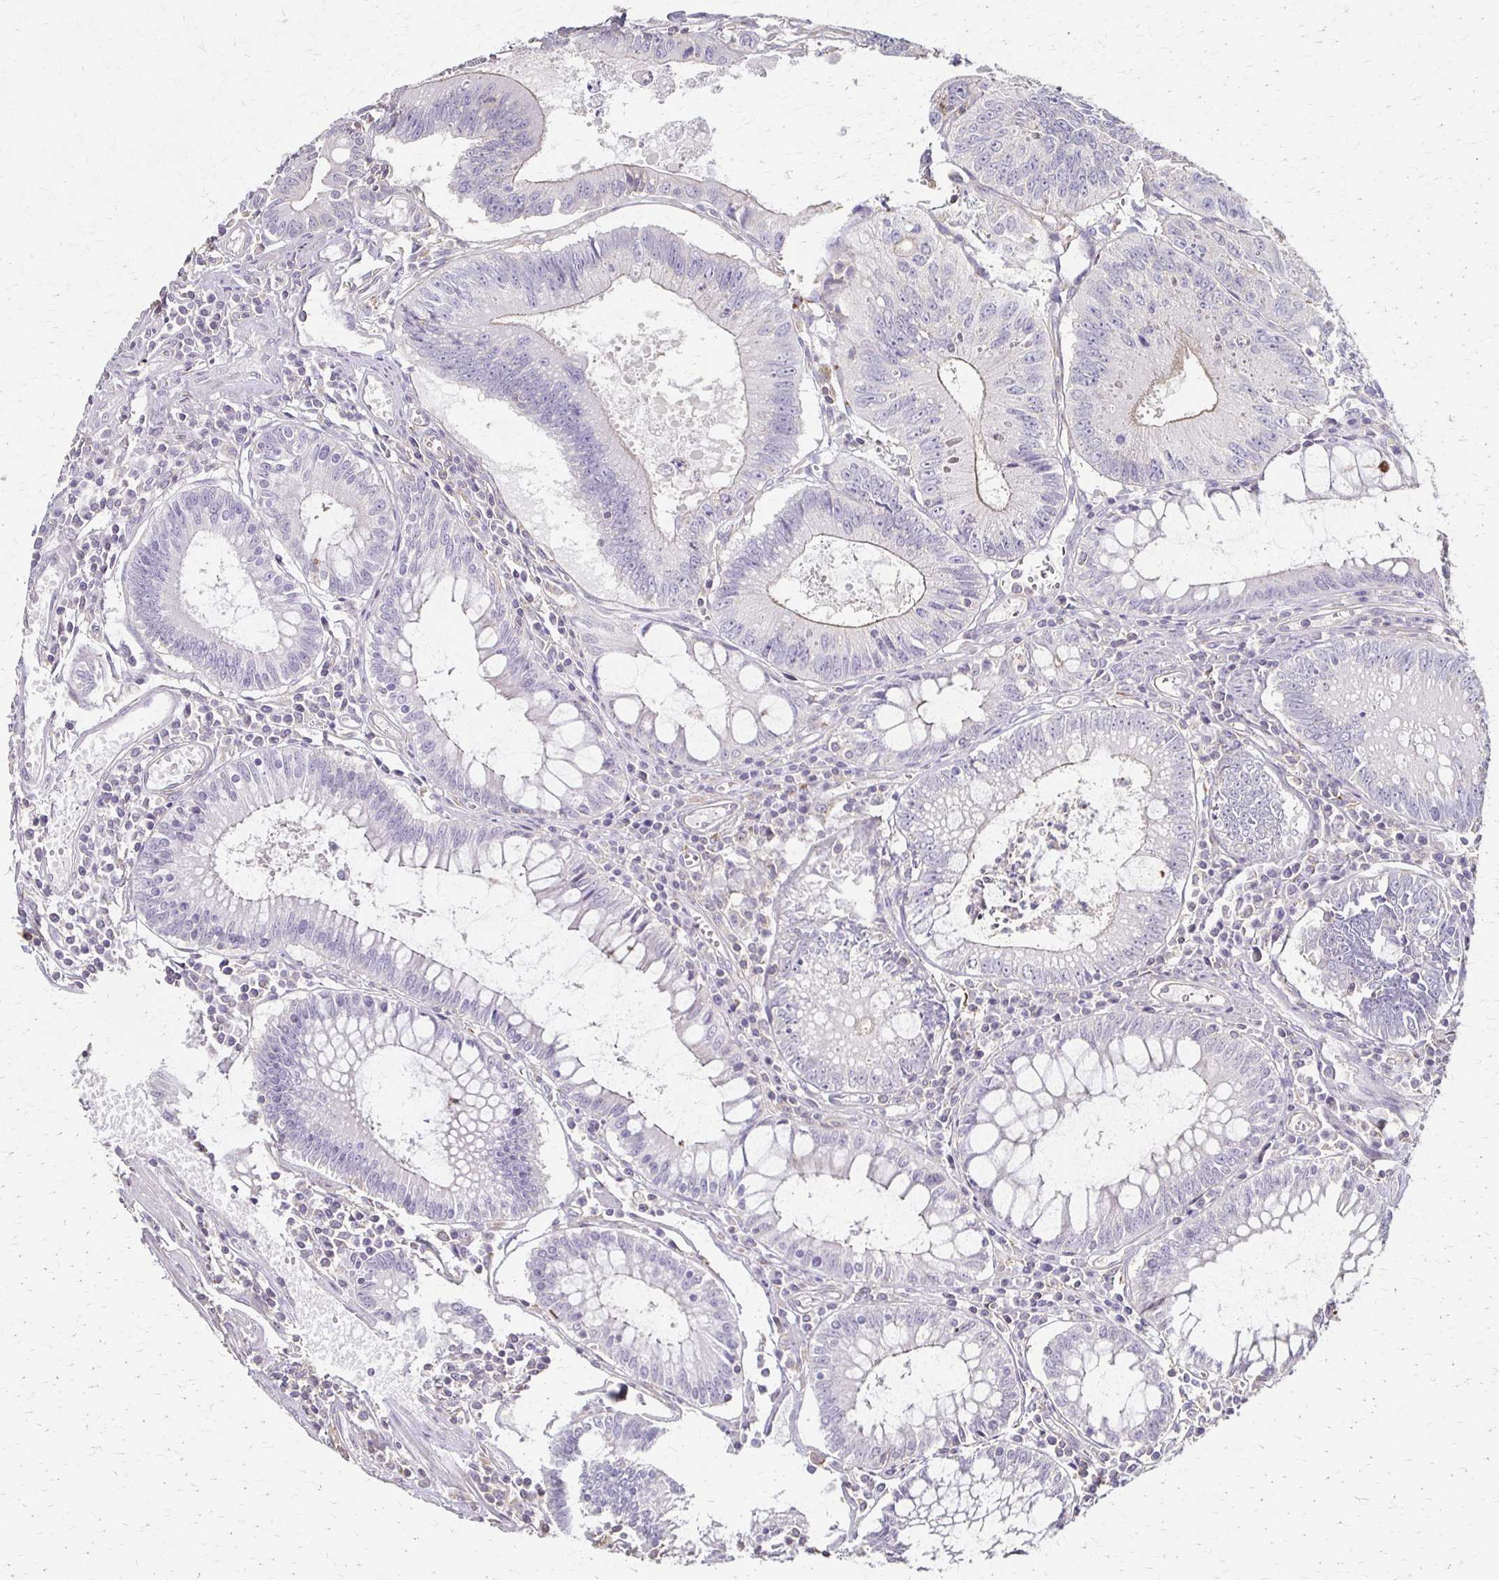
{"staining": {"intensity": "negative", "quantity": "none", "location": "none"}, "tissue": "colorectal cancer", "cell_type": "Tumor cells", "image_type": "cancer", "snomed": [{"axis": "morphology", "description": "Adenocarcinoma, NOS"}, {"axis": "topography", "description": "Rectum"}], "caption": "Colorectal cancer was stained to show a protein in brown. There is no significant positivity in tumor cells. (DAB (3,3'-diaminobenzidine) IHC with hematoxylin counter stain).", "gene": "C1QTNF7", "patient": {"sex": "female", "age": 81}}